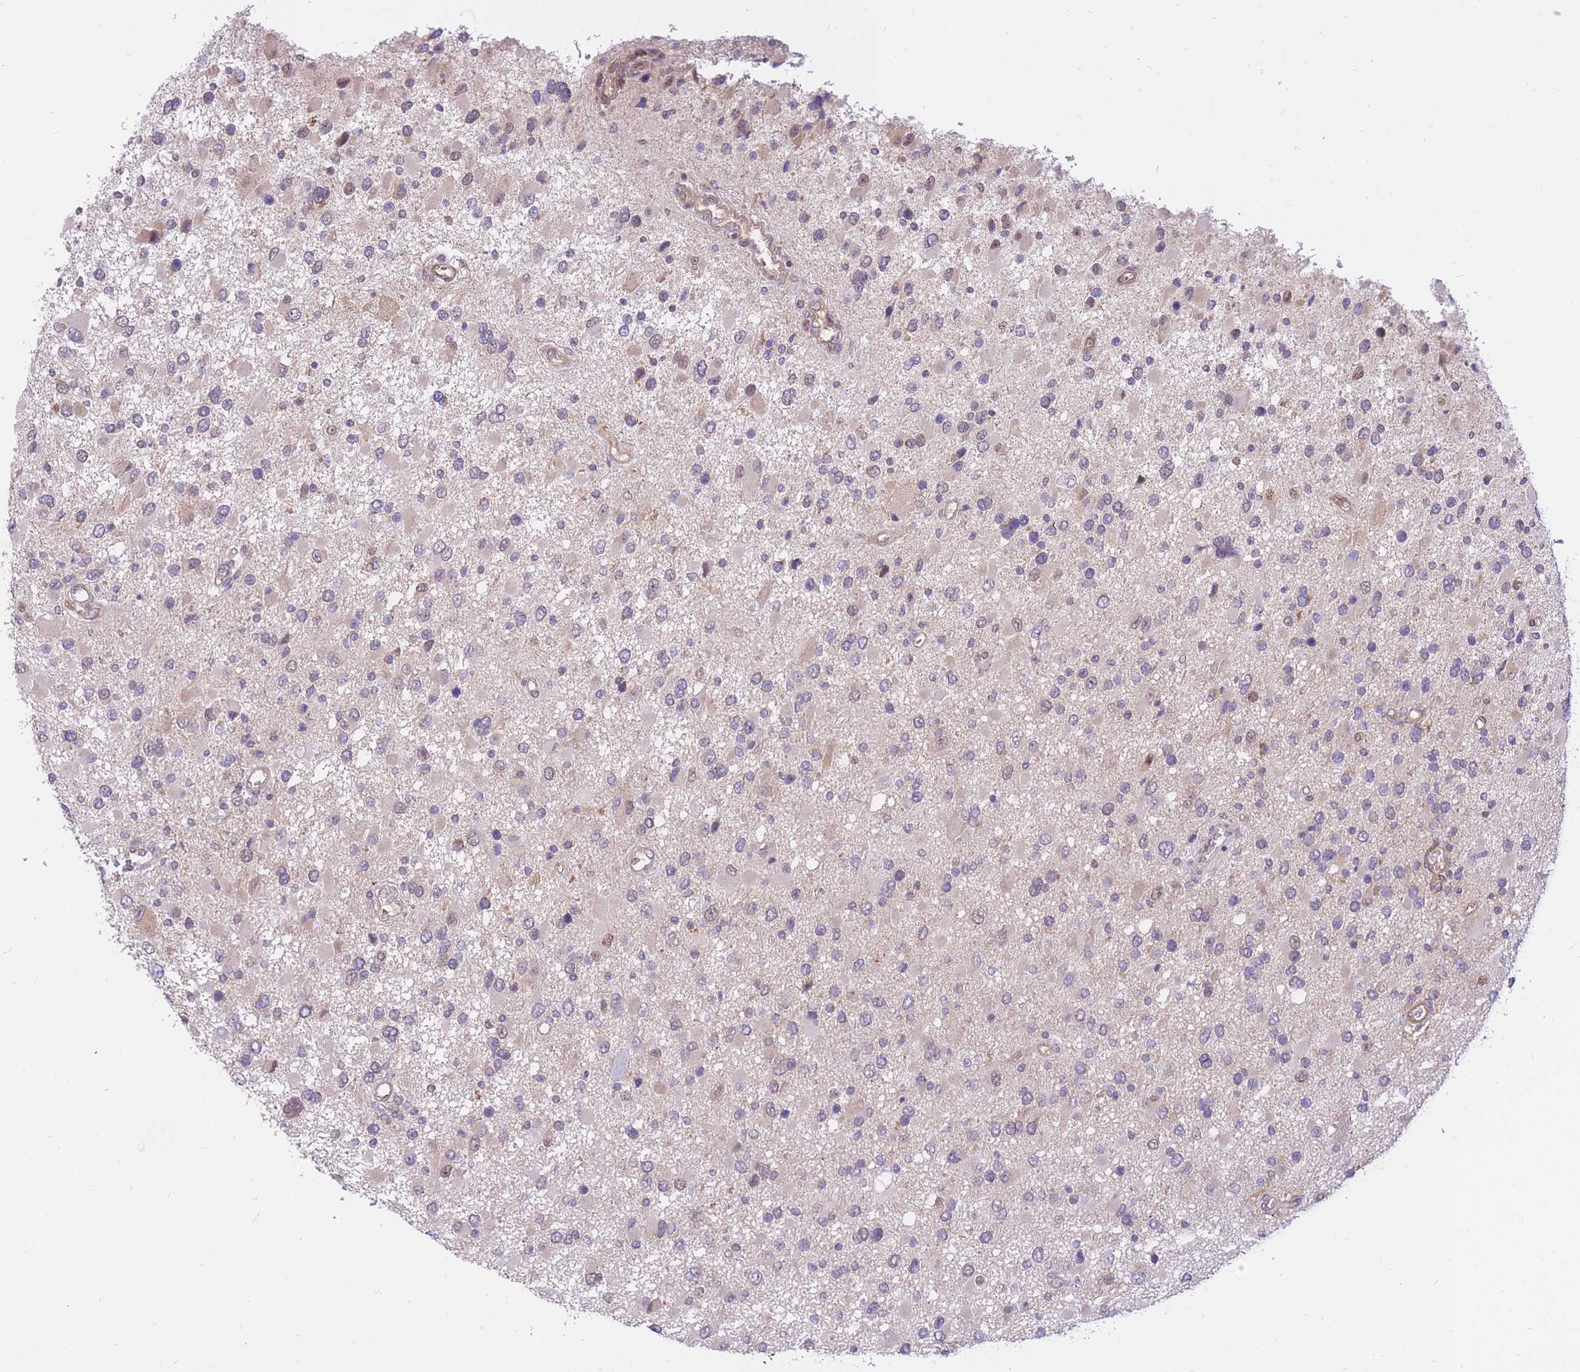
{"staining": {"intensity": "weak", "quantity": "<25%", "location": "nuclear"}, "tissue": "glioma", "cell_type": "Tumor cells", "image_type": "cancer", "snomed": [{"axis": "morphology", "description": "Glioma, malignant, High grade"}, {"axis": "topography", "description": "Brain"}], "caption": "Micrograph shows no protein positivity in tumor cells of malignant high-grade glioma tissue.", "gene": "MINDY2", "patient": {"sex": "male", "age": 53}}